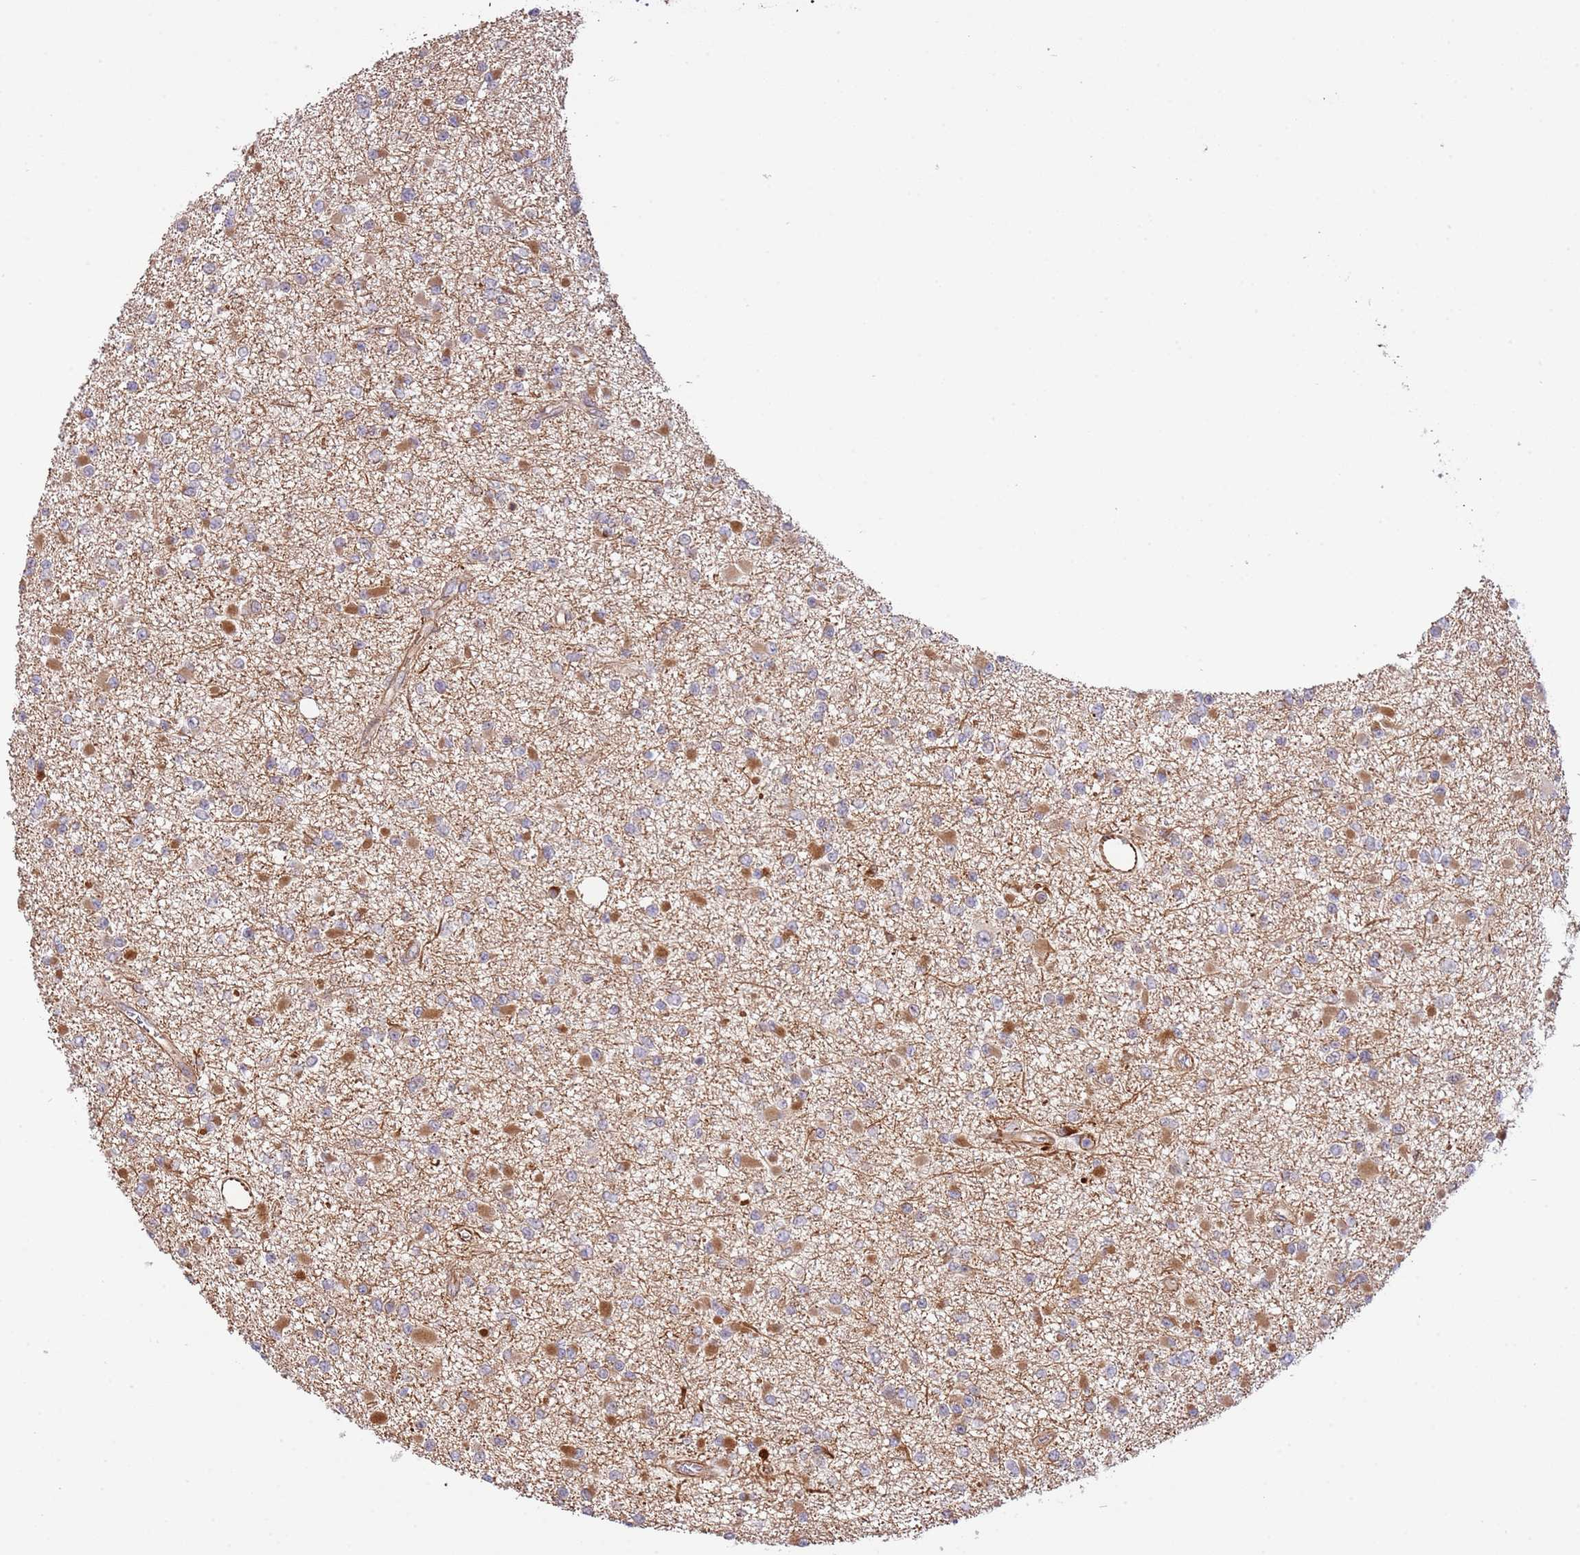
{"staining": {"intensity": "moderate", "quantity": "25%-75%", "location": "cytoplasmic/membranous"}, "tissue": "glioma", "cell_type": "Tumor cells", "image_type": "cancer", "snomed": [{"axis": "morphology", "description": "Glioma, malignant, Low grade"}, {"axis": "topography", "description": "Brain"}], "caption": "Glioma stained with immunohistochemistry displays moderate cytoplasmic/membranous expression in approximately 25%-75% of tumor cells.", "gene": "NEK3", "patient": {"sex": "female", "age": 22}}